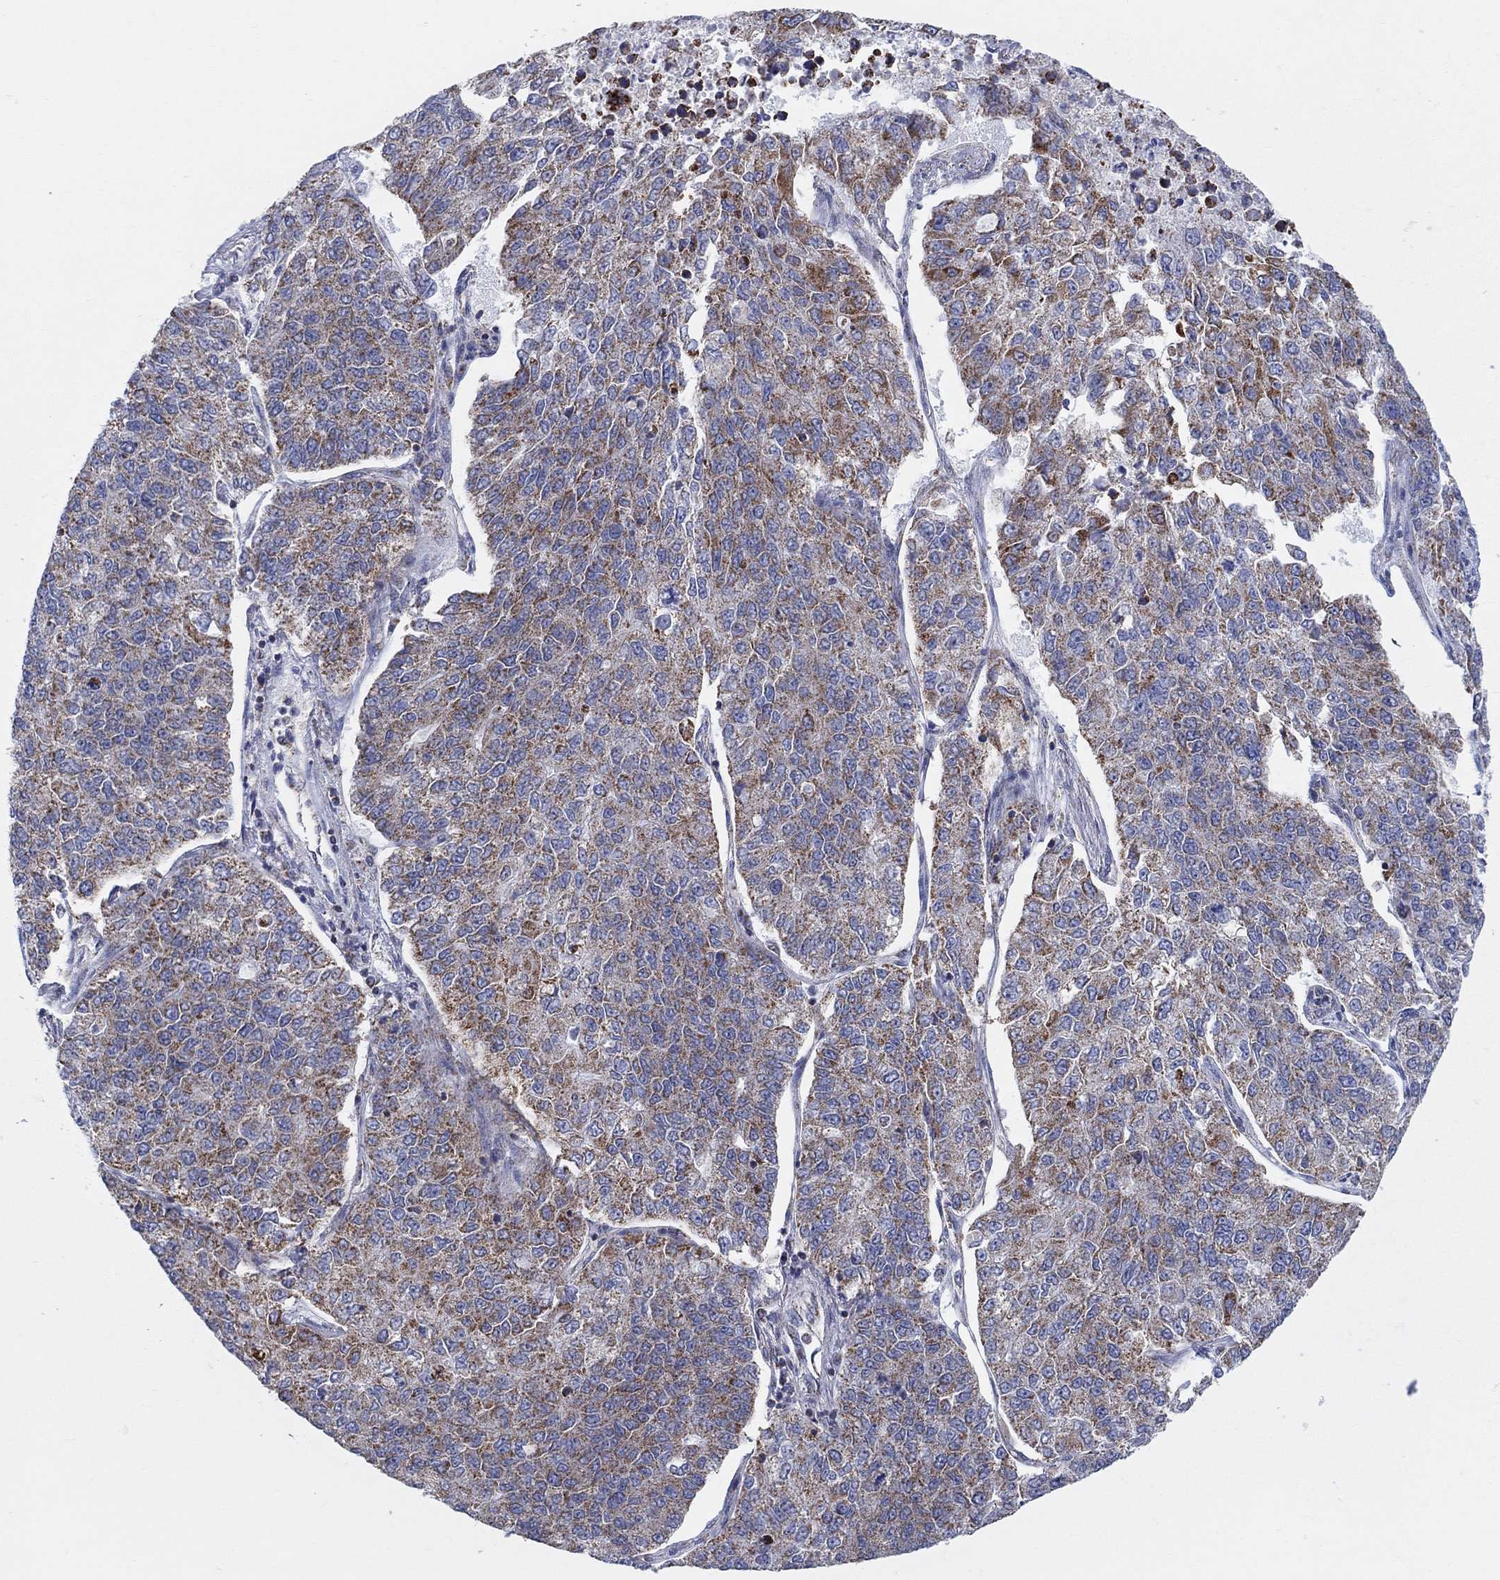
{"staining": {"intensity": "moderate", "quantity": "<25%", "location": "cytoplasmic/membranous"}, "tissue": "lung cancer", "cell_type": "Tumor cells", "image_type": "cancer", "snomed": [{"axis": "morphology", "description": "Adenocarcinoma, NOS"}, {"axis": "topography", "description": "Lung"}], "caption": "Lung adenocarcinoma was stained to show a protein in brown. There is low levels of moderate cytoplasmic/membranous staining in about <25% of tumor cells.", "gene": "KISS1R", "patient": {"sex": "male", "age": 49}}